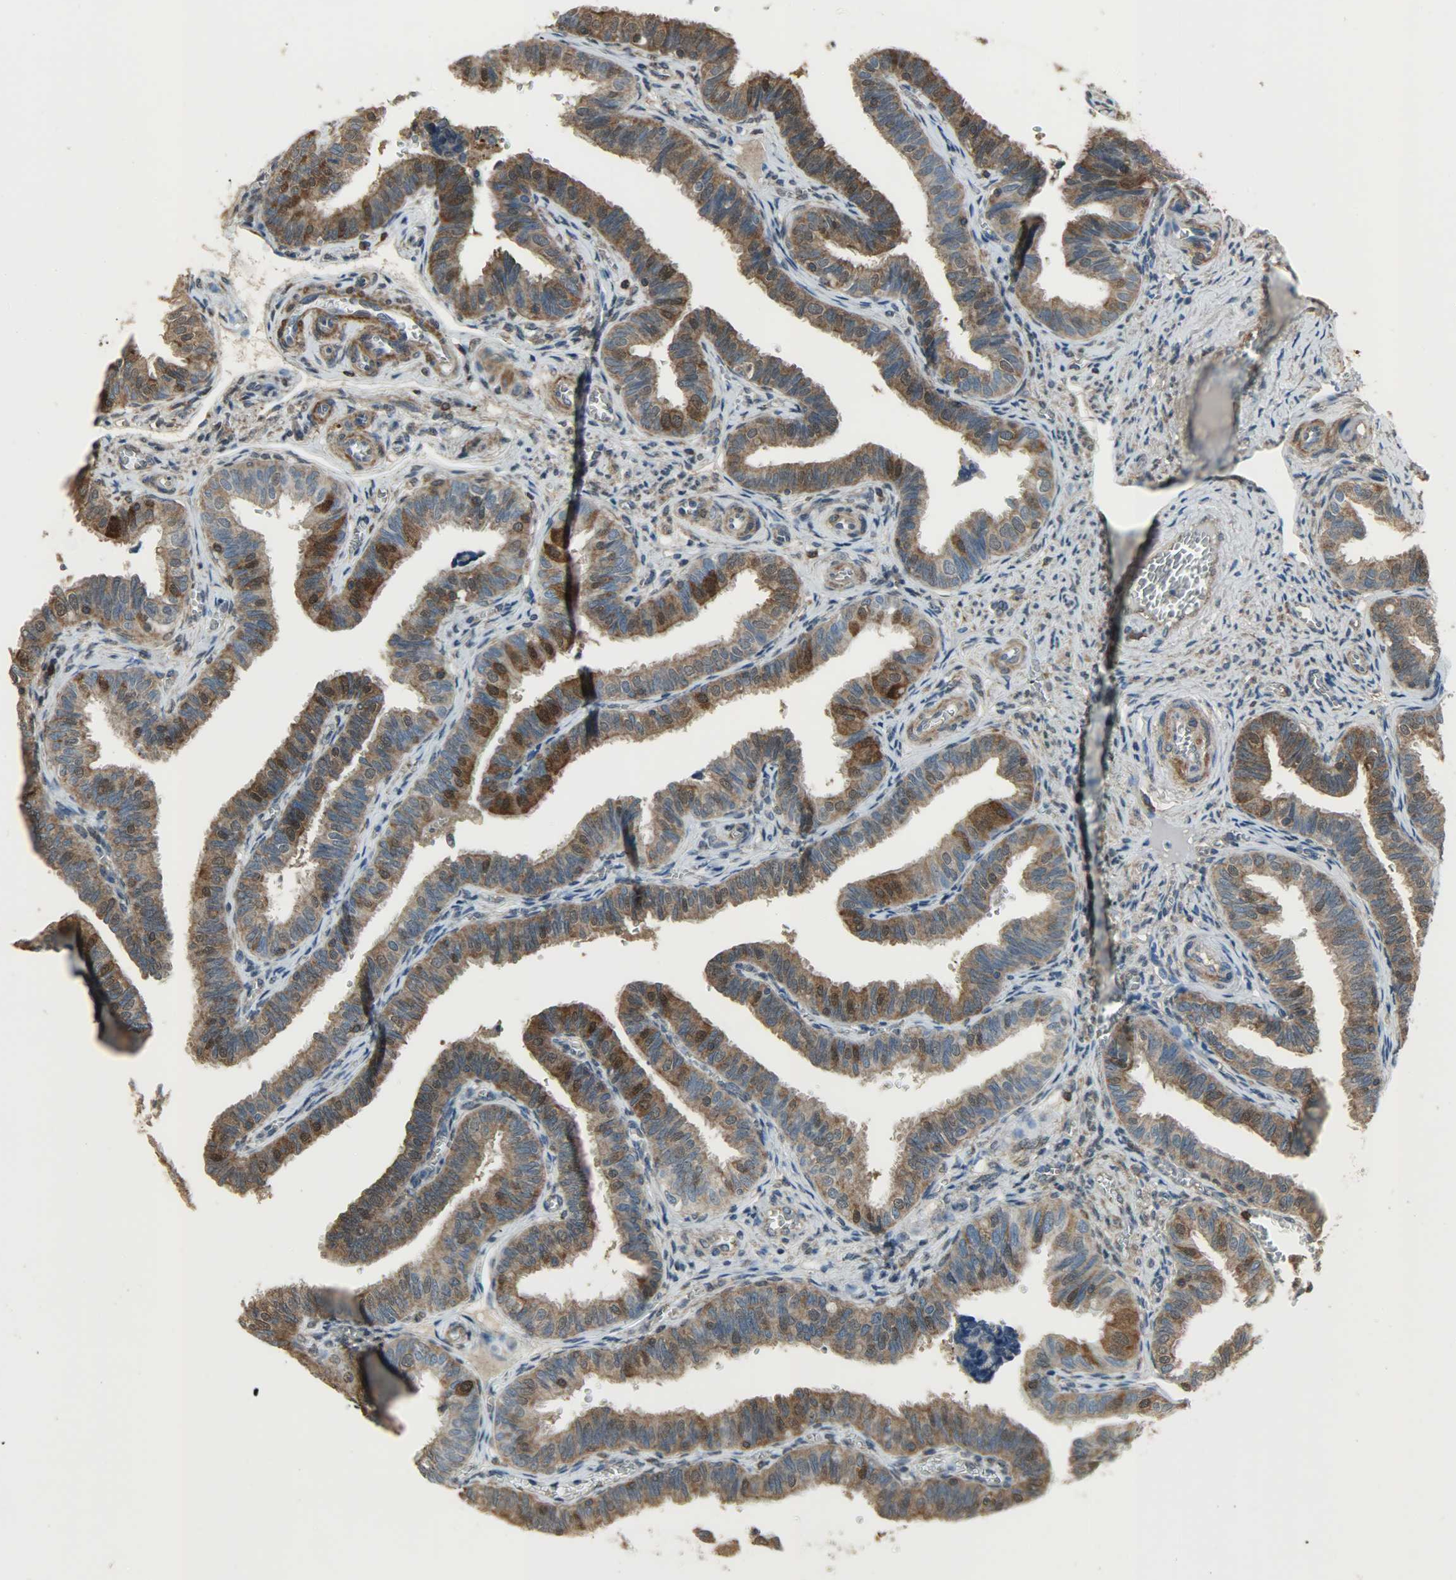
{"staining": {"intensity": "moderate", "quantity": ">75%", "location": "cytoplasmic/membranous,nuclear"}, "tissue": "fallopian tube", "cell_type": "Glandular cells", "image_type": "normal", "snomed": [{"axis": "morphology", "description": "Normal tissue, NOS"}, {"axis": "topography", "description": "Fallopian tube"}], "caption": "This histopathology image shows immunohistochemistry (IHC) staining of unremarkable fallopian tube, with medium moderate cytoplasmic/membranous,nuclear positivity in approximately >75% of glandular cells.", "gene": "LDHB", "patient": {"sex": "female", "age": 46}}